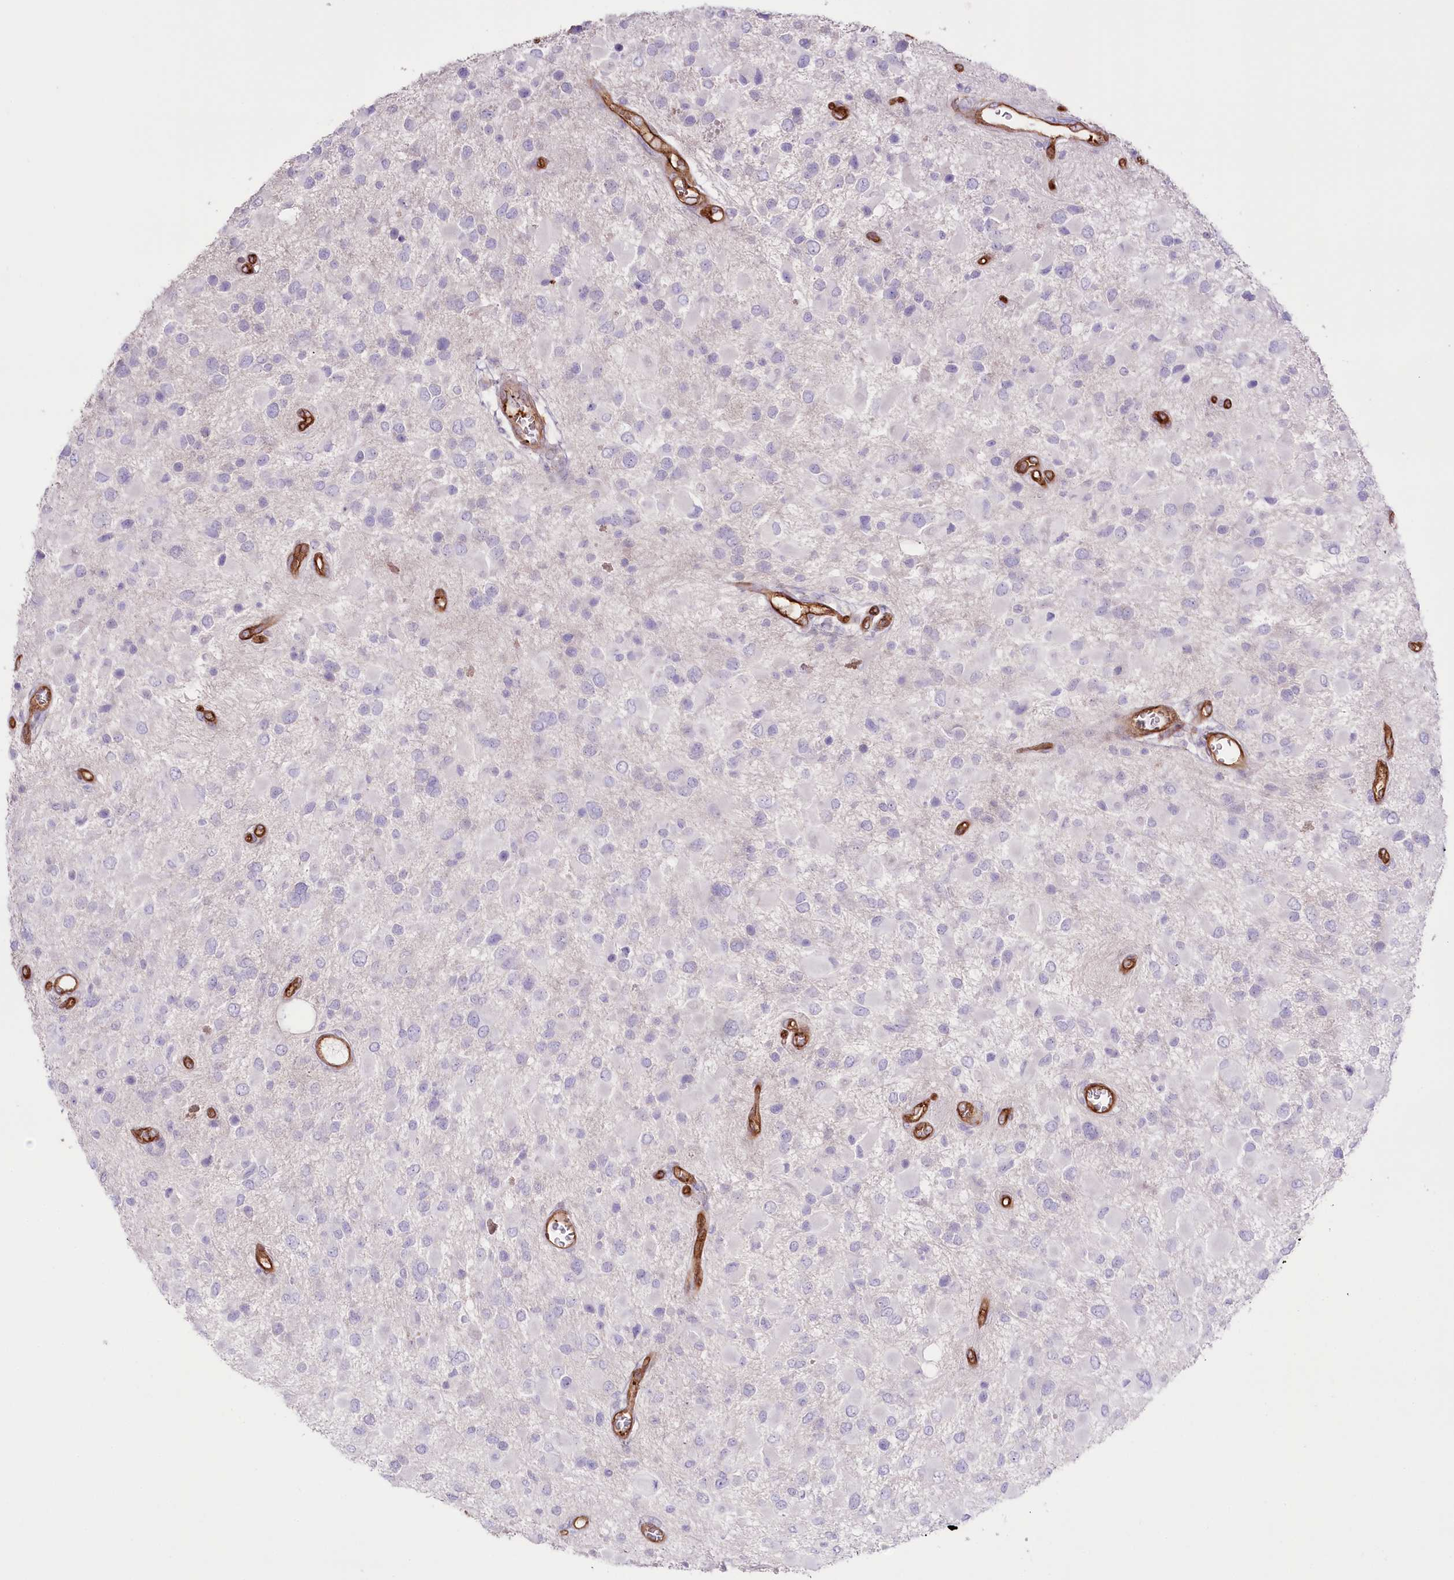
{"staining": {"intensity": "negative", "quantity": "none", "location": "none"}, "tissue": "glioma", "cell_type": "Tumor cells", "image_type": "cancer", "snomed": [{"axis": "morphology", "description": "Glioma, malignant, High grade"}, {"axis": "topography", "description": "Brain"}], "caption": "A histopathology image of human glioma is negative for staining in tumor cells.", "gene": "SLC39A10", "patient": {"sex": "male", "age": 53}}